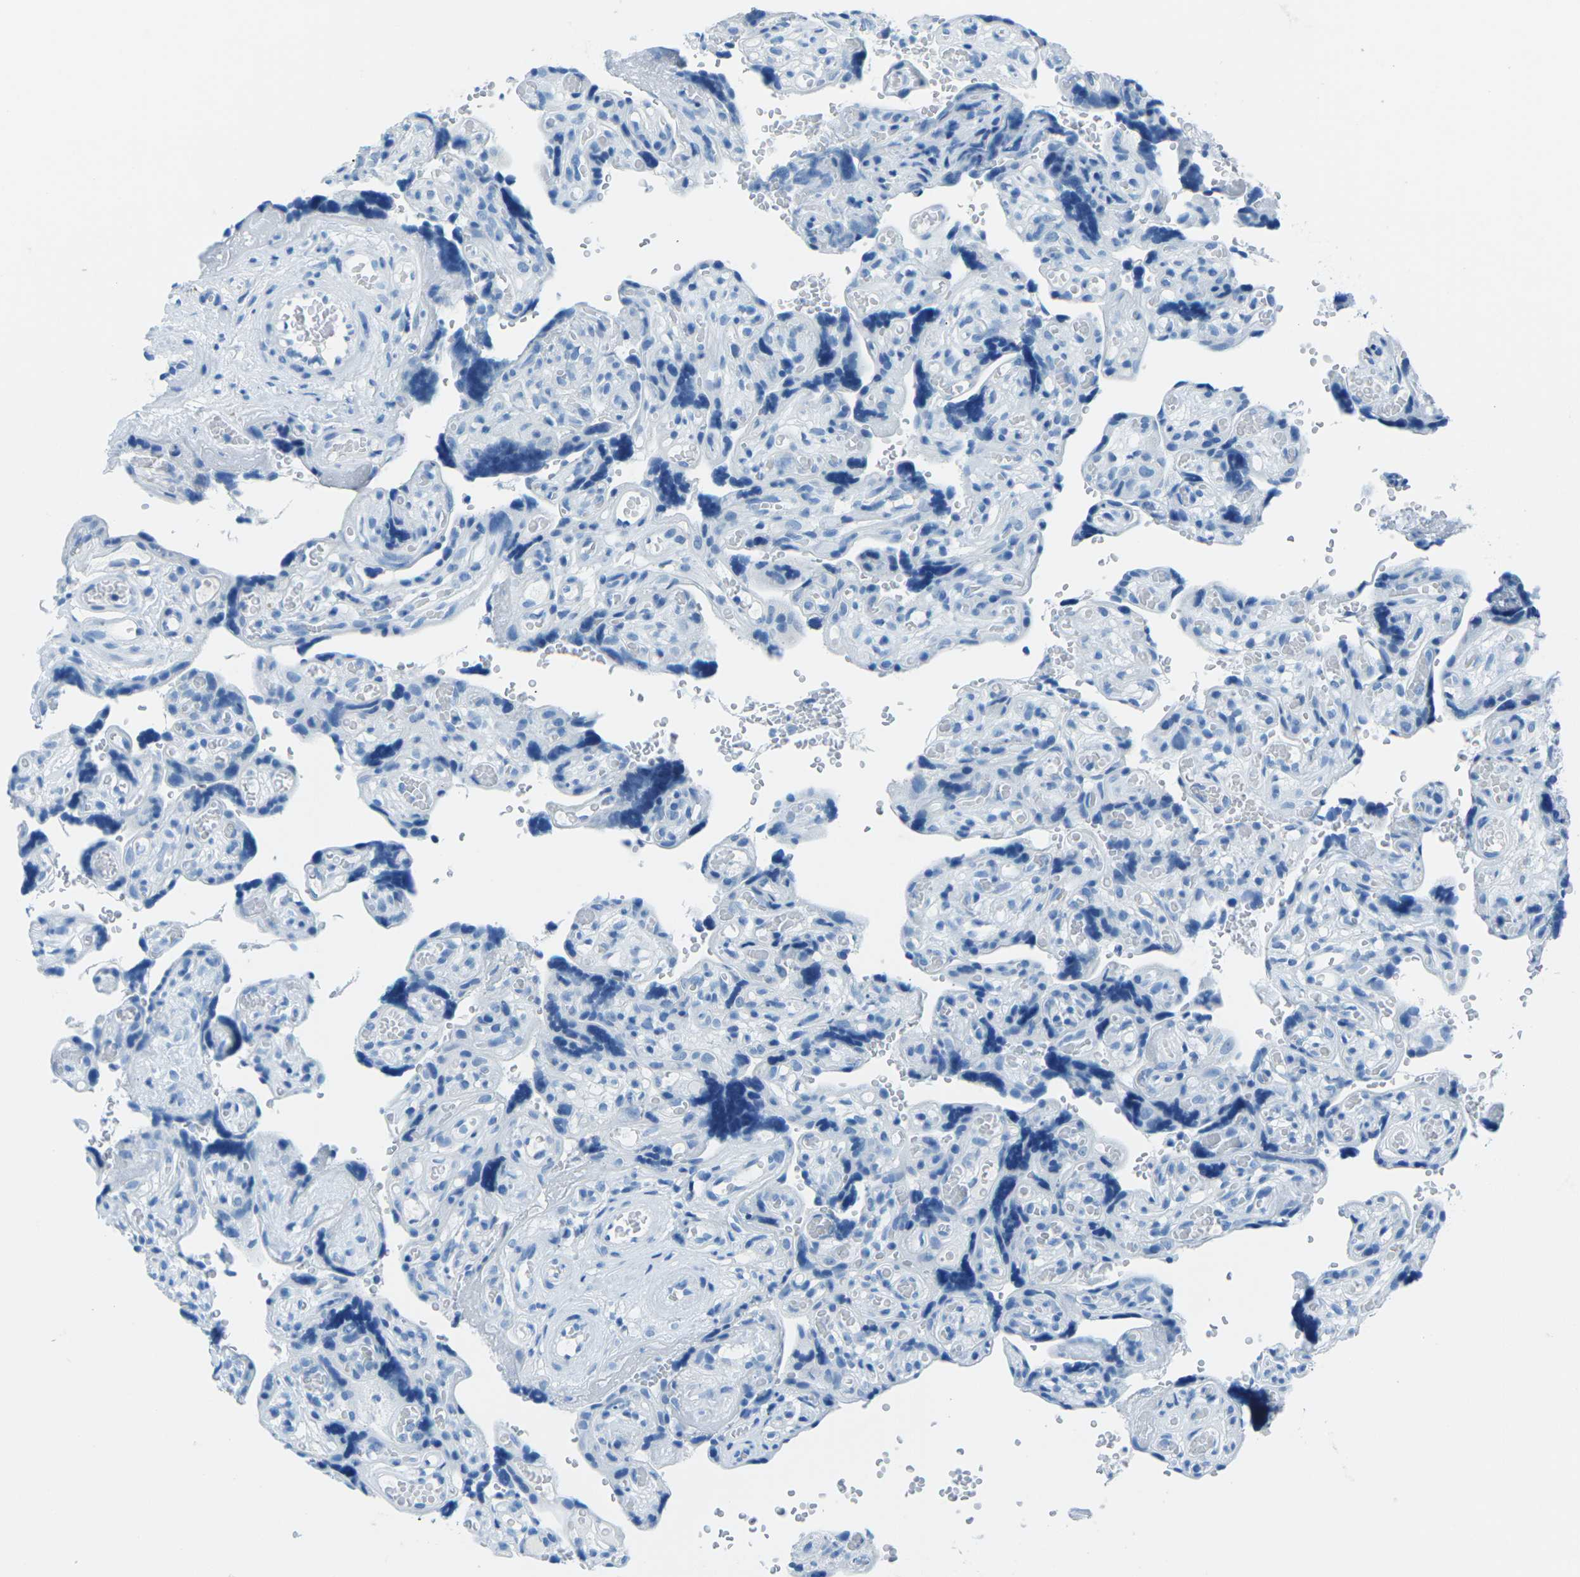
{"staining": {"intensity": "negative", "quantity": "none", "location": "none"}, "tissue": "placenta", "cell_type": "Decidual cells", "image_type": "normal", "snomed": [{"axis": "morphology", "description": "Normal tissue, NOS"}, {"axis": "topography", "description": "Placenta"}], "caption": "A high-resolution image shows immunohistochemistry staining of normal placenta, which demonstrates no significant positivity in decidual cells. The staining is performed using DAB brown chromogen with nuclei counter-stained in using hematoxylin.", "gene": "MYH8", "patient": {"sex": "female", "age": 30}}